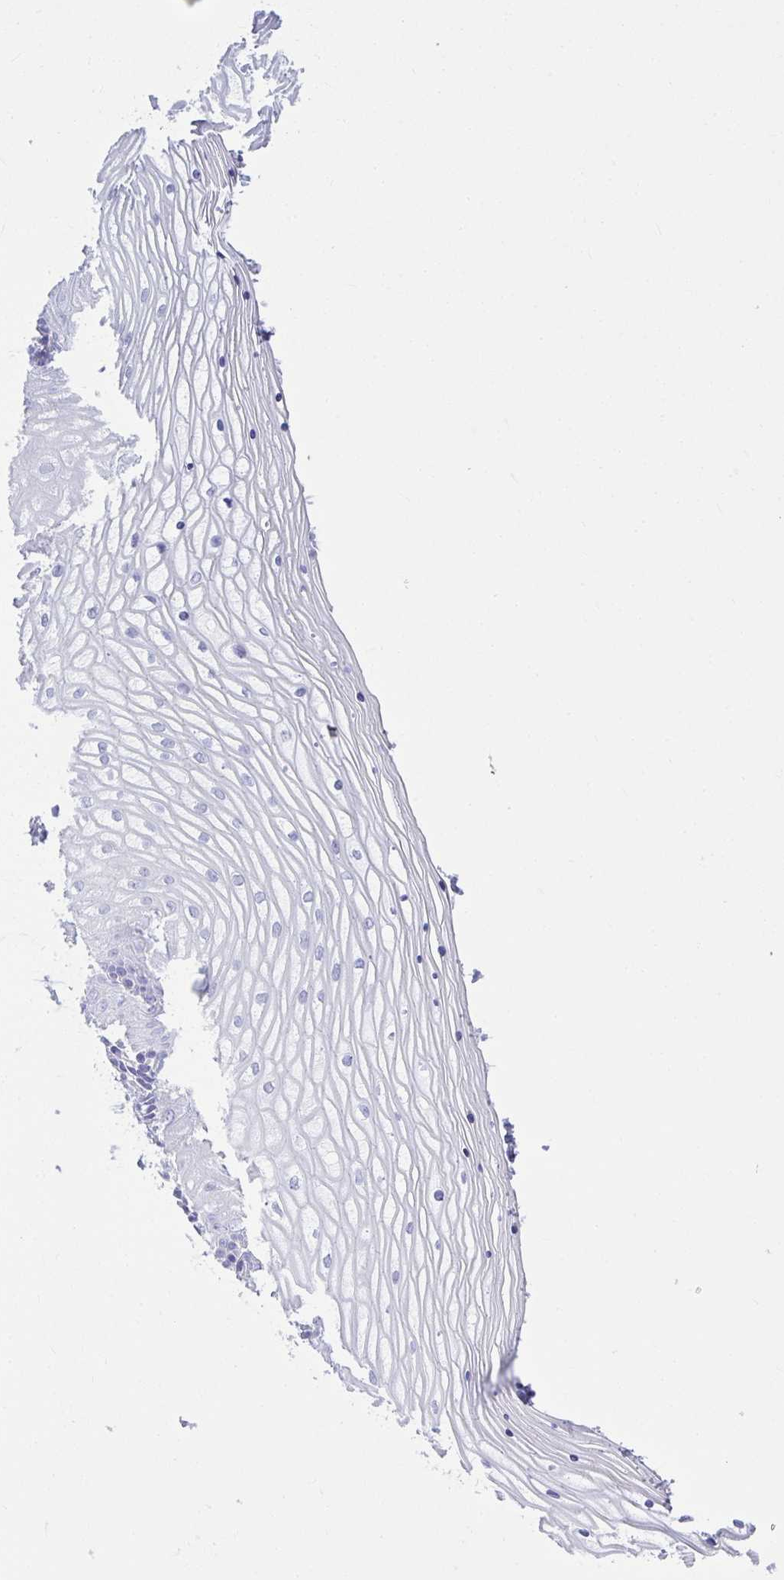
{"staining": {"intensity": "negative", "quantity": "none", "location": "none"}, "tissue": "vagina", "cell_type": "Squamous epithelial cells", "image_type": "normal", "snomed": [{"axis": "morphology", "description": "Normal tissue, NOS"}, {"axis": "topography", "description": "Vagina"}], "caption": "Immunohistochemistry (IHC) photomicrograph of normal human vagina stained for a protein (brown), which shows no staining in squamous epithelial cells. The staining is performed using DAB brown chromogen with nuclei counter-stained in using hematoxylin.", "gene": "CLGN", "patient": {"sex": "female", "age": 45}}